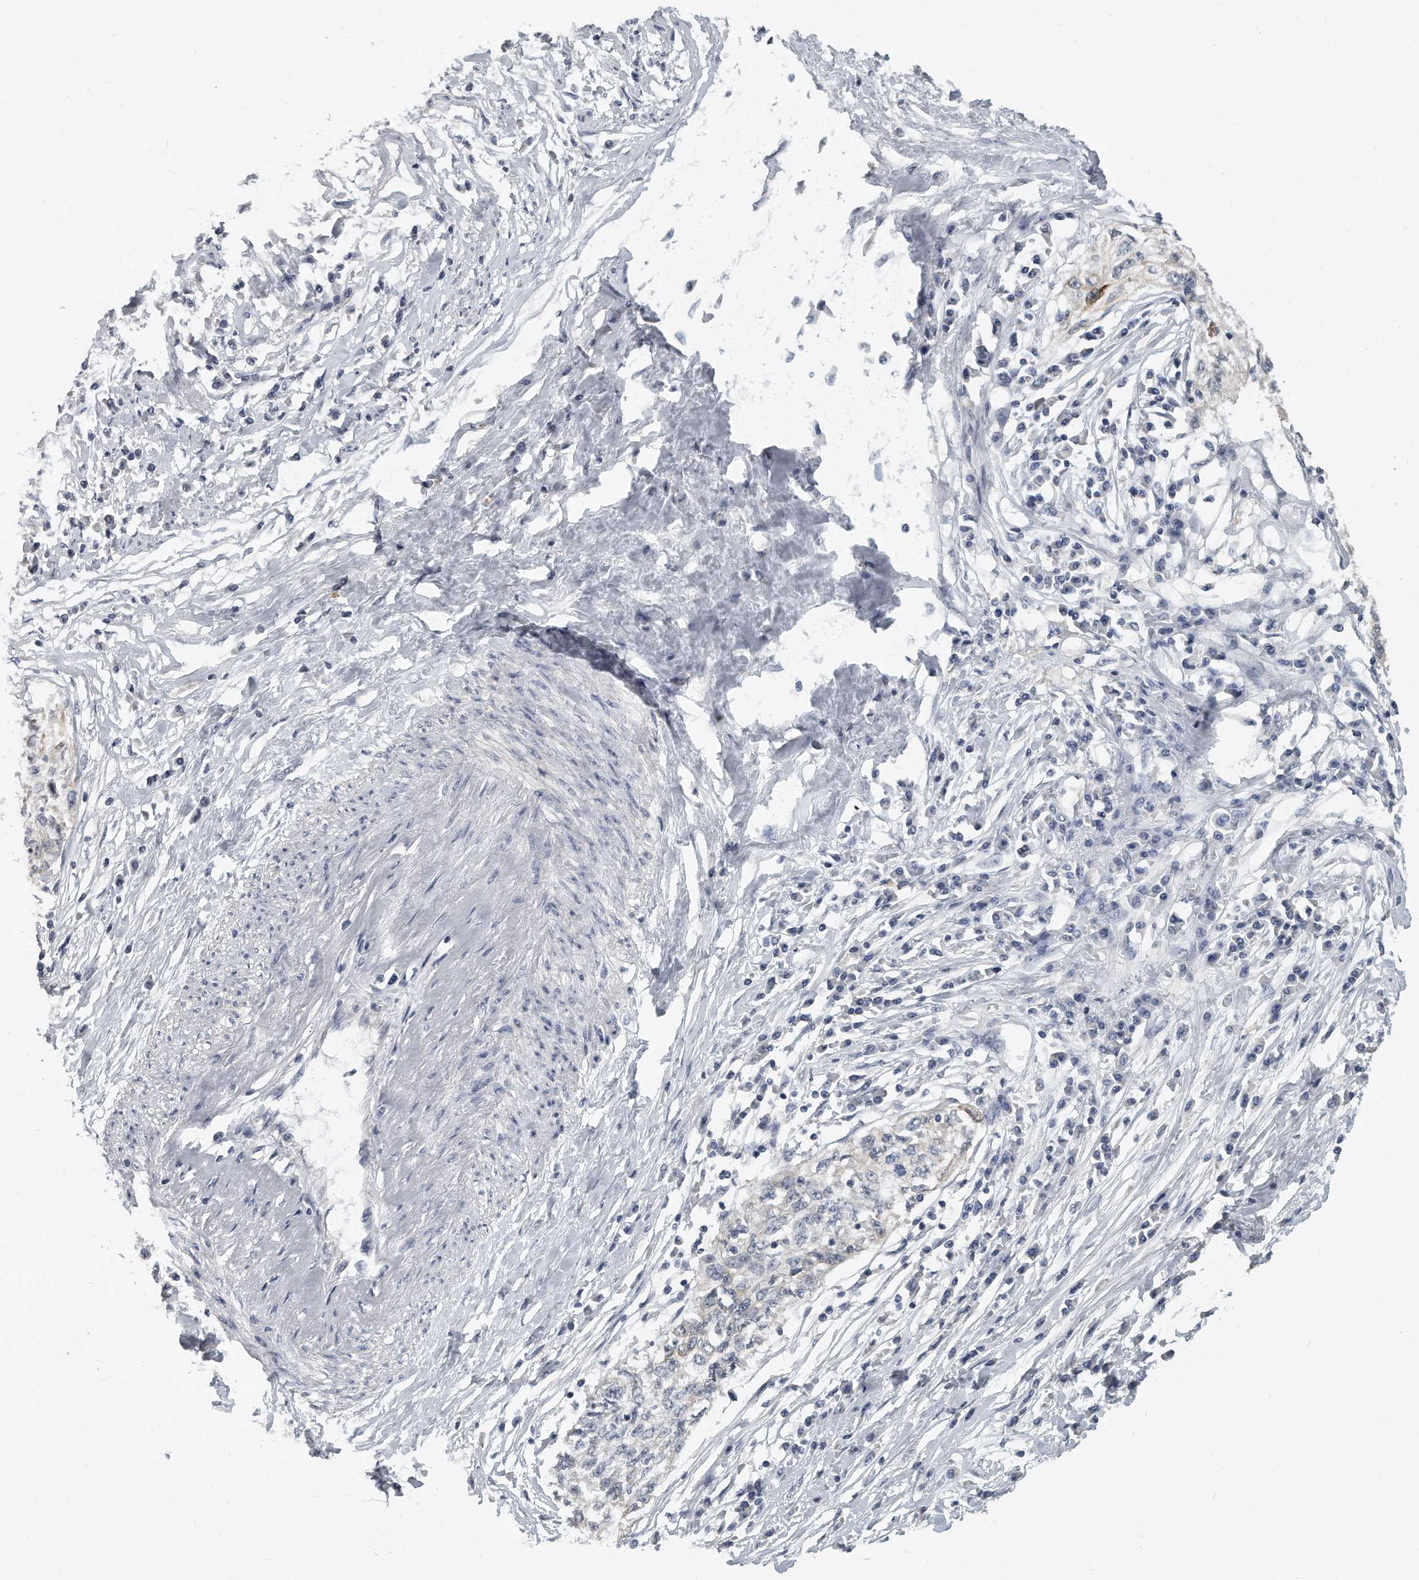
{"staining": {"intensity": "negative", "quantity": "none", "location": "none"}, "tissue": "cervical cancer", "cell_type": "Tumor cells", "image_type": "cancer", "snomed": [{"axis": "morphology", "description": "Squamous cell carcinoma, NOS"}, {"axis": "topography", "description": "Cervix"}], "caption": "DAB (3,3'-diaminobenzidine) immunohistochemical staining of cervical squamous cell carcinoma exhibits no significant expression in tumor cells.", "gene": "KLHL7", "patient": {"sex": "female", "age": 57}}